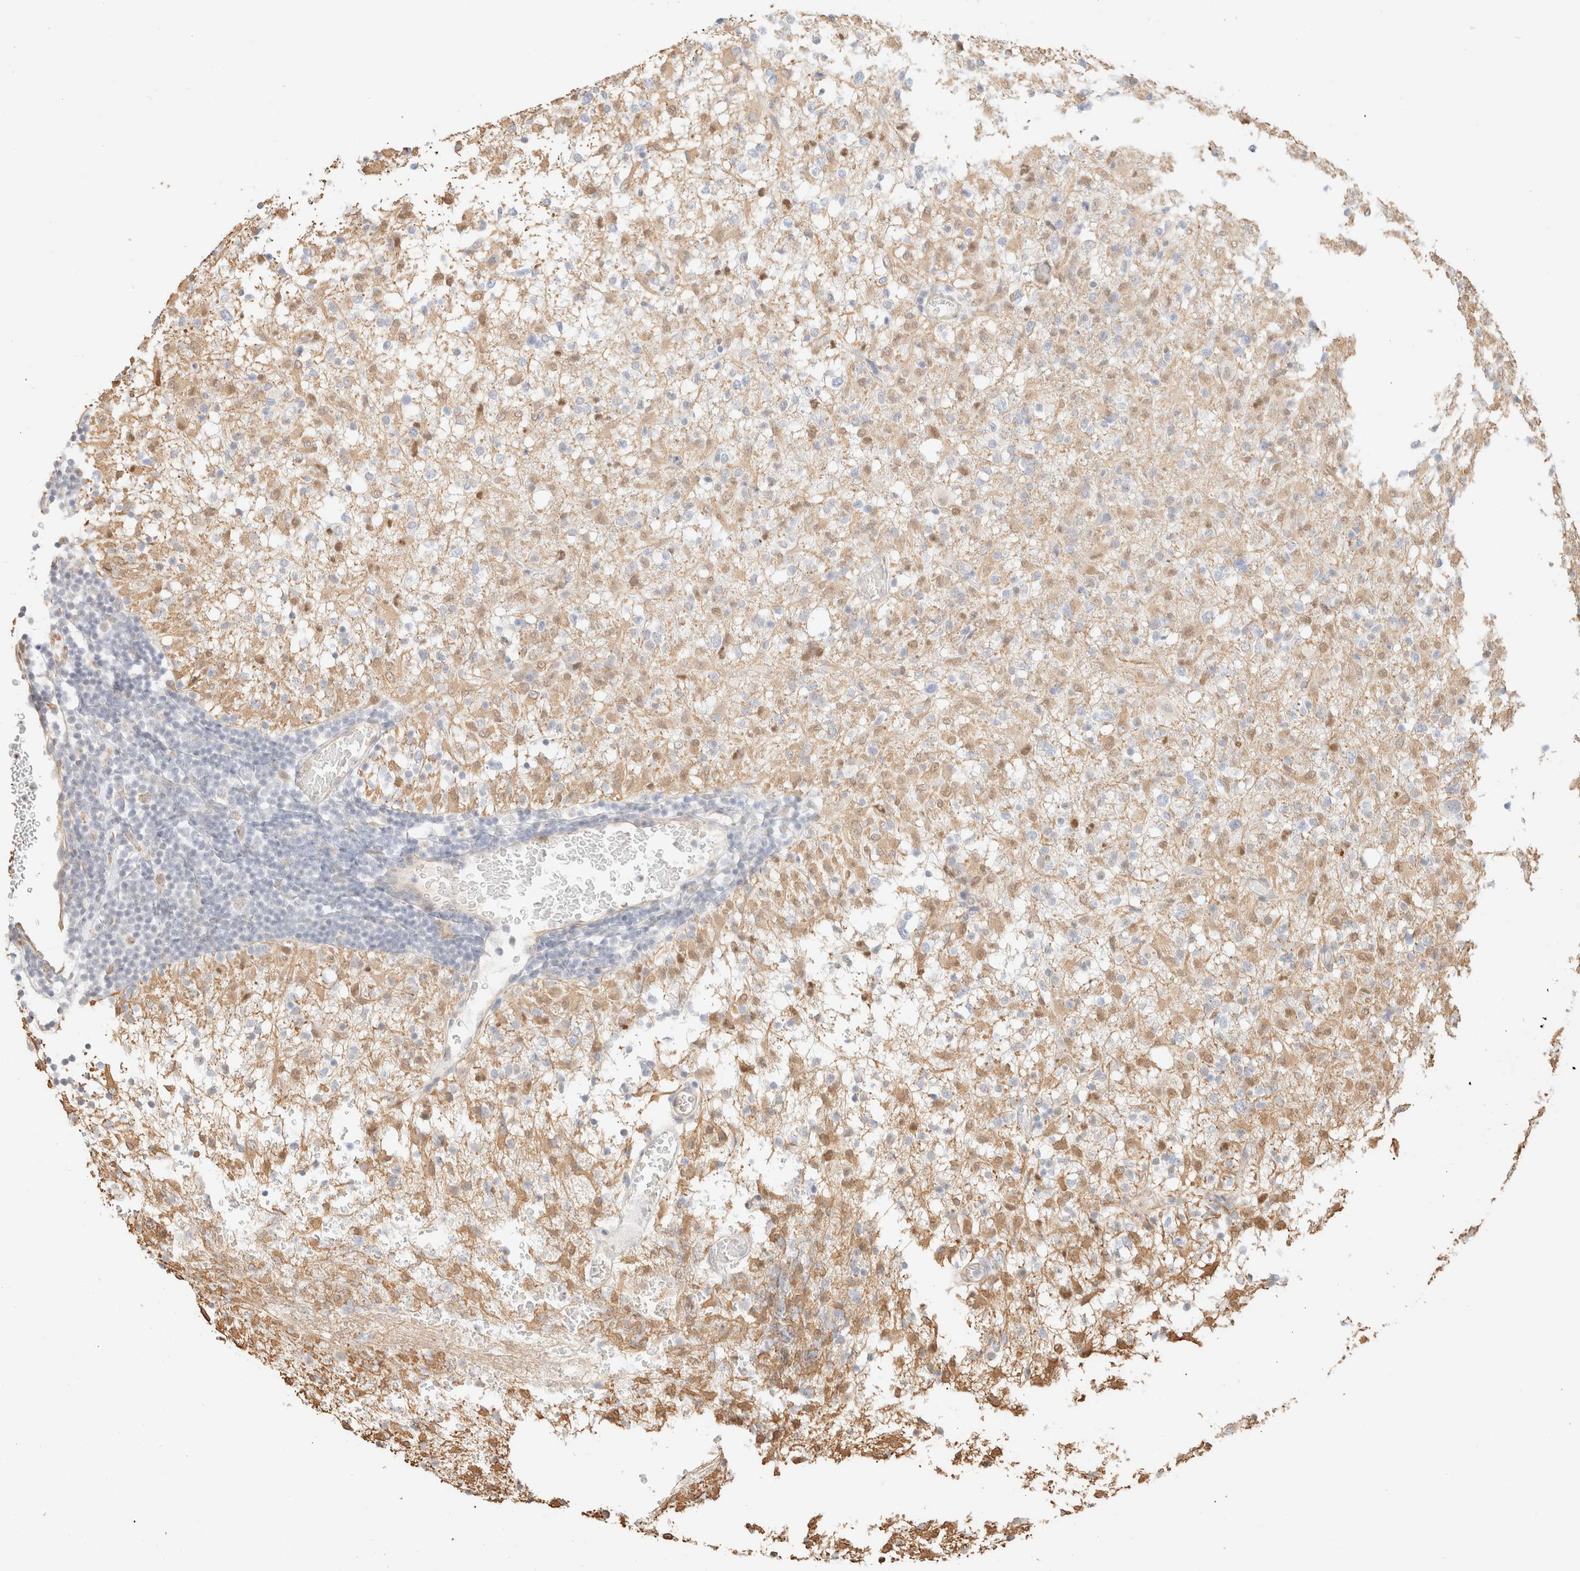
{"staining": {"intensity": "moderate", "quantity": "25%-75%", "location": "cytoplasmic/membranous,nuclear"}, "tissue": "glioma", "cell_type": "Tumor cells", "image_type": "cancer", "snomed": [{"axis": "morphology", "description": "Glioma, malignant, High grade"}, {"axis": "topography", "description": "Brain"}], "caption": "Immunohistochemistry (IHC) histopathology image of neoplastic tissue: glioma stained using immunohistochemistry (IHC) displays medium levels of moderate protein expression localized specifically in the cytoplasmic/membranous and nuclear of tumor cells, appearing as a cytoplasmic/membranous and nuclear brown color.", "gene": "ARID5A", "patient": {"sex": "female", "age": 57}}